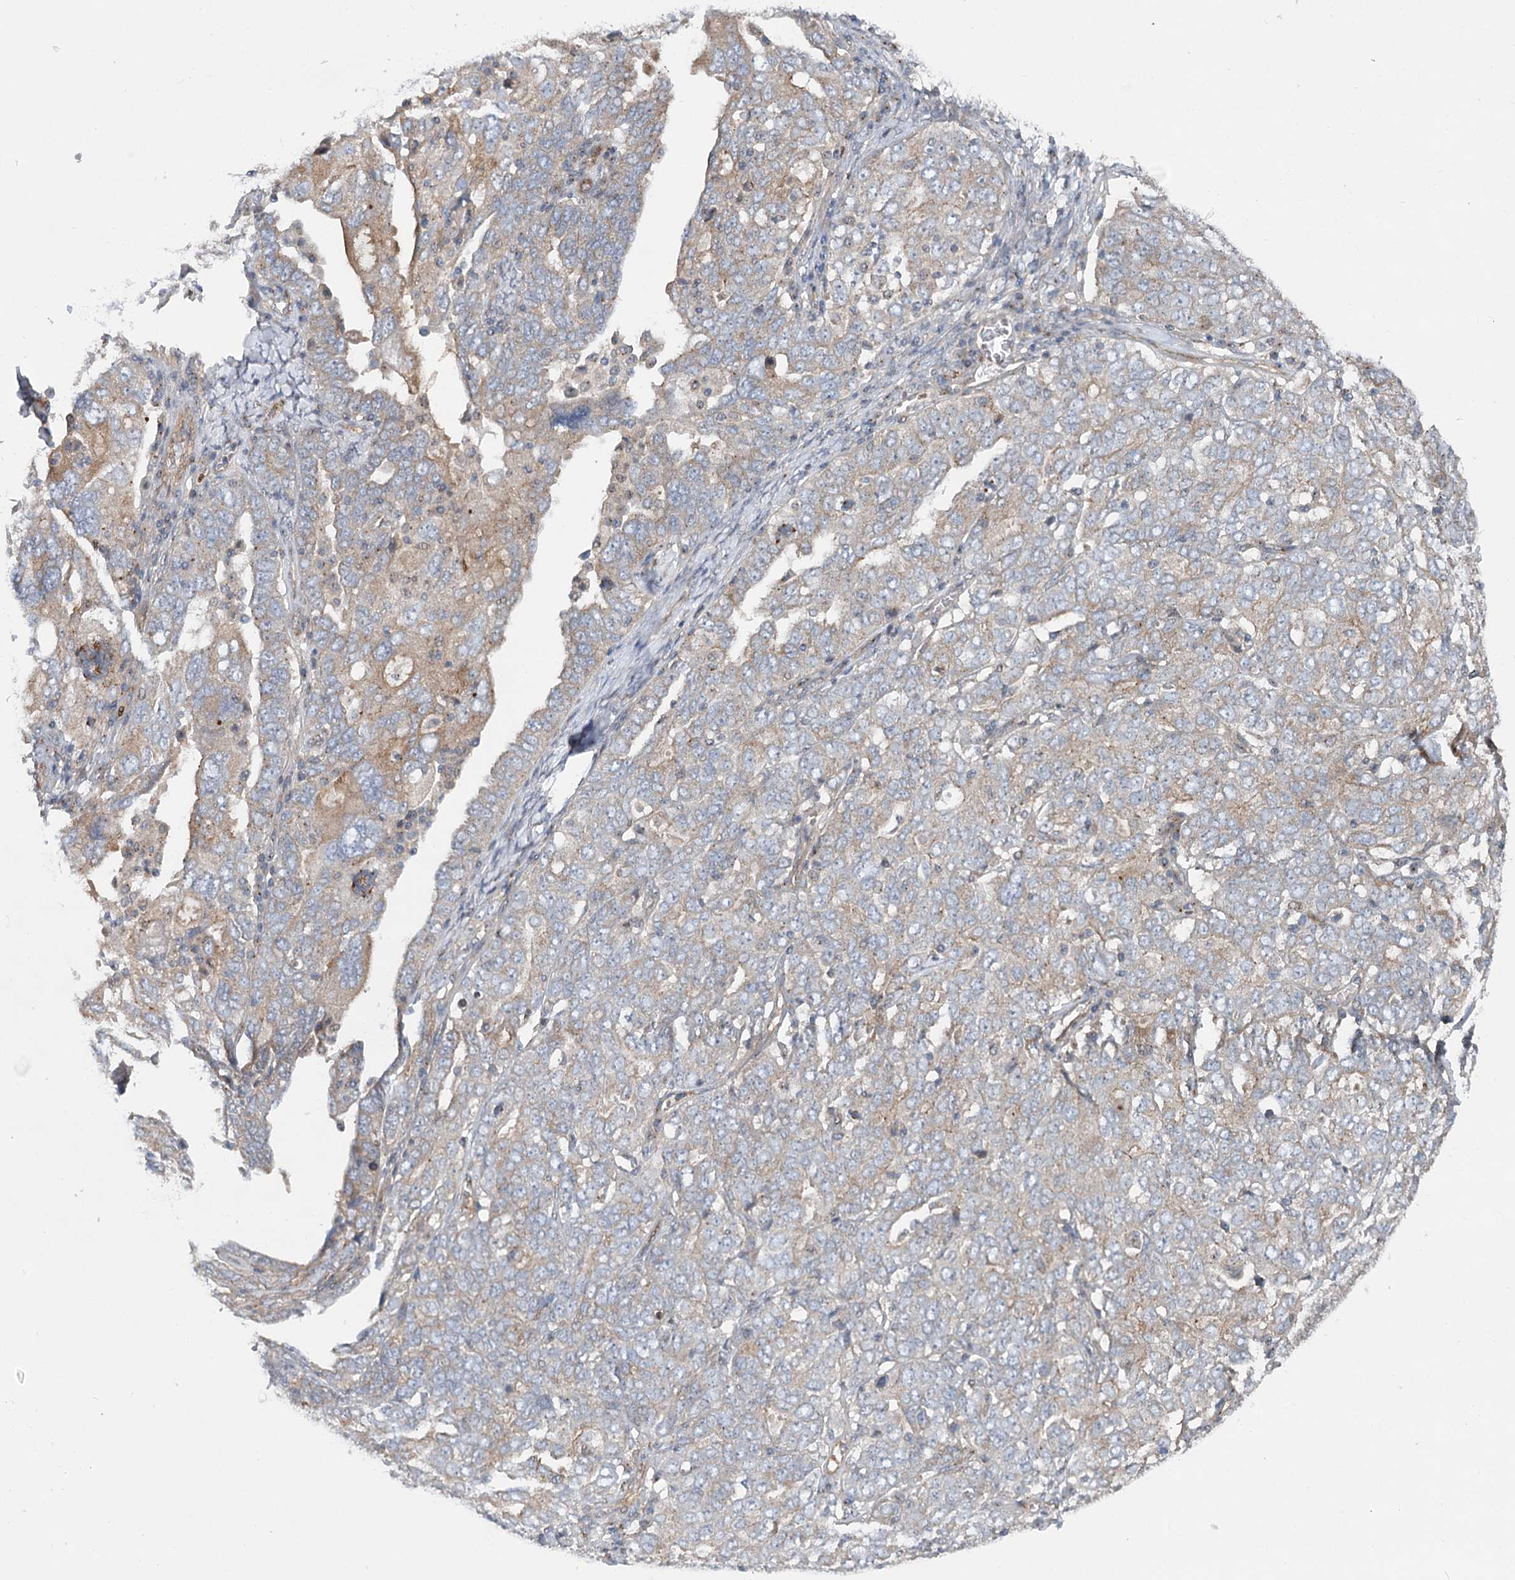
{"staining": {"intensity": "moderate", "quantity": "<25%", "location": "cytoplasmic/membranous"}, "tissue": "ovarian cancer", "cell_type": "Tumor cells", "image_type": "cancer", "snomed": [{"axis": "morphology", "description": "Carcinoma, endometroid"}, {"axis": "topography", "description": "Ovary"}], "caption": "Immunohistochemical staining of human ovarian cancer (endometroid carcinoma) exhibits moderate cytoplasmic/membranous protein staining in approximately <25% of tumor cells. (DAB IHC, brown staining for protein, blue staining for nuclei).", "gene": "SCN11A", "patient": {"sex": "female", "age": 62}}